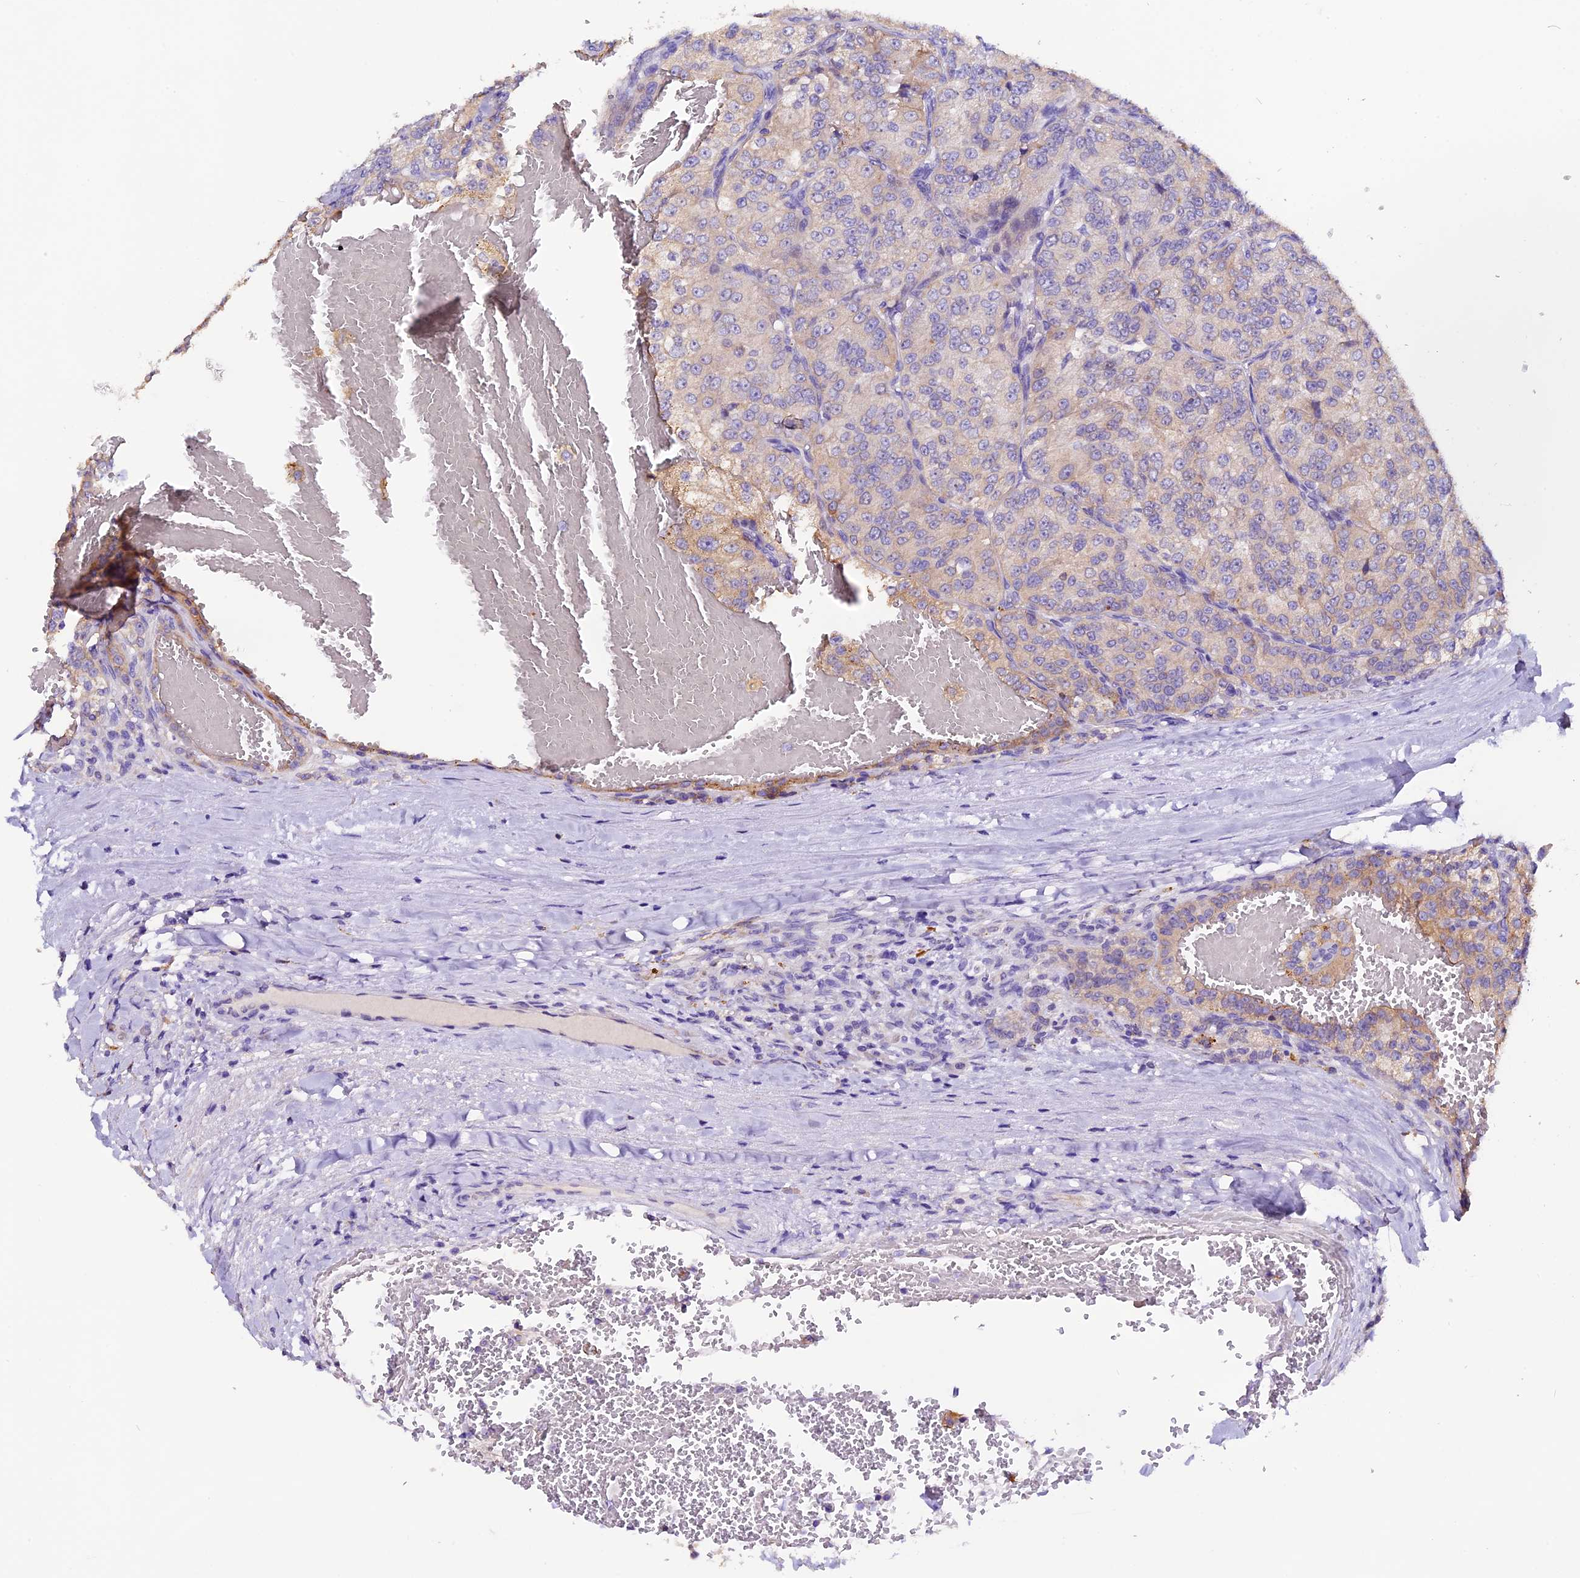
{"staining": {"intensity": "weak", "quantity": "<25%", "location": "cytoplasmic/membranous"}, "tissue": "renal cancer", "cell_type": "Tumor cells", "image_type": "cancer", "snomed": [{"axis": "morphology", "description": "Adenocarcinoma, NOS"}, {"axis": "topography", "description": "Kidney"}], "caption": "DAB (3,3'-diaminobenzidine) immunohistochemical staining of renal cancer (adenocarcinoma) exhibits no significant staining in tumor cells.", "gene": "FBXW9", "patient": {"sex": "female", "age": 63}}